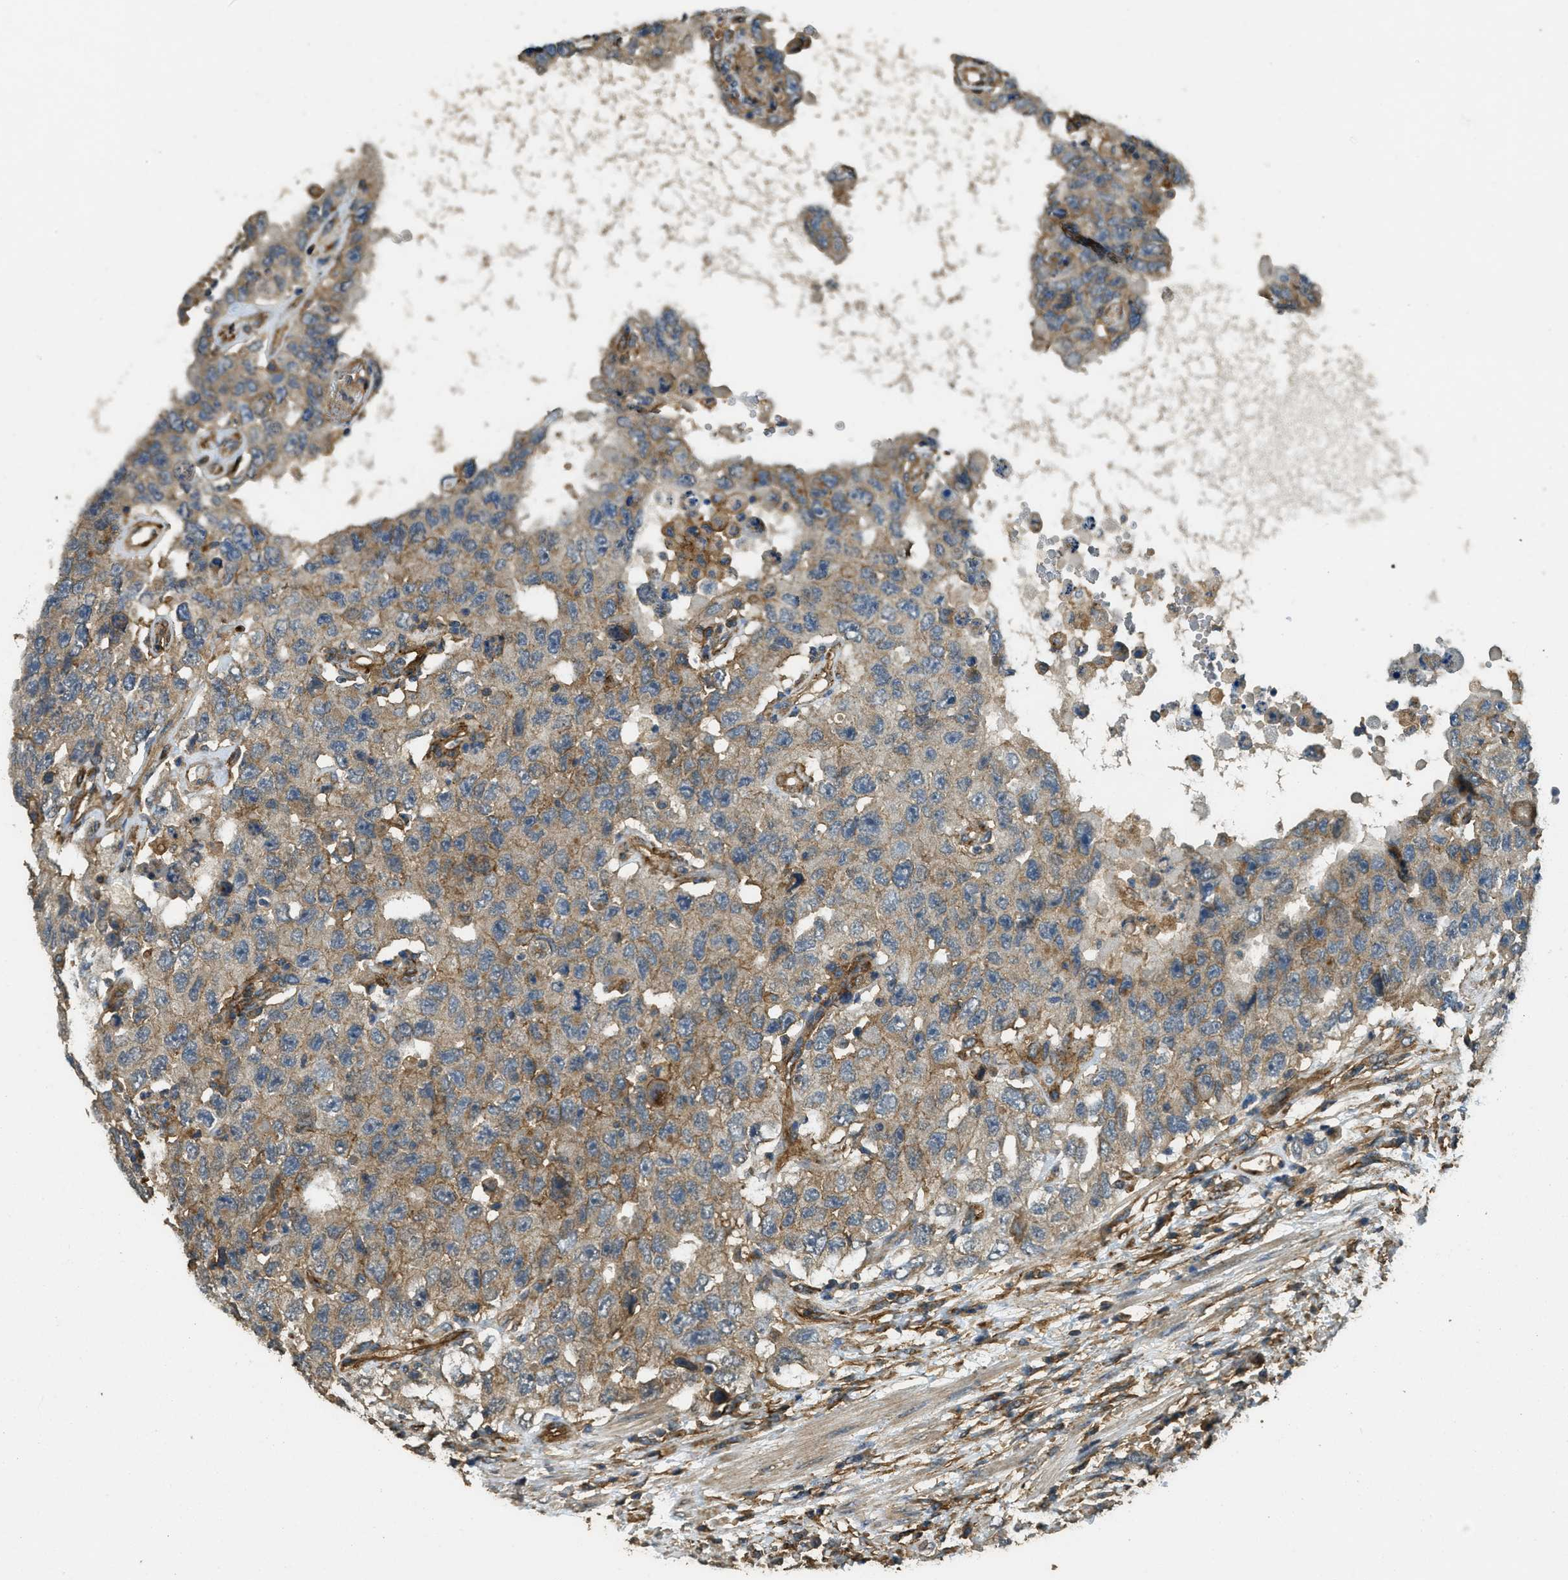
{"staining": {"intensity": "moderate", "quantity": ">75%", "location": "cytoplasmic/membranous"}, "tissue": "testis cancer", "cell_type": "Tumor cells", "image_type": "cancer", "snomed": [{"axis": "morphology", "description": "Carcinoma, Embryonal, NOS"}, {"axis": "topography", "description": "Testis"}], "caption": "DAB immunohistochemical staining of human testis cancer (embryonal carcinoma) demonstrates moderate cytoplasmic/membranous protein expression in about >75% of tumor cells.", "gene": "CD276", "patient": {"sex": "male", "age": 26}}